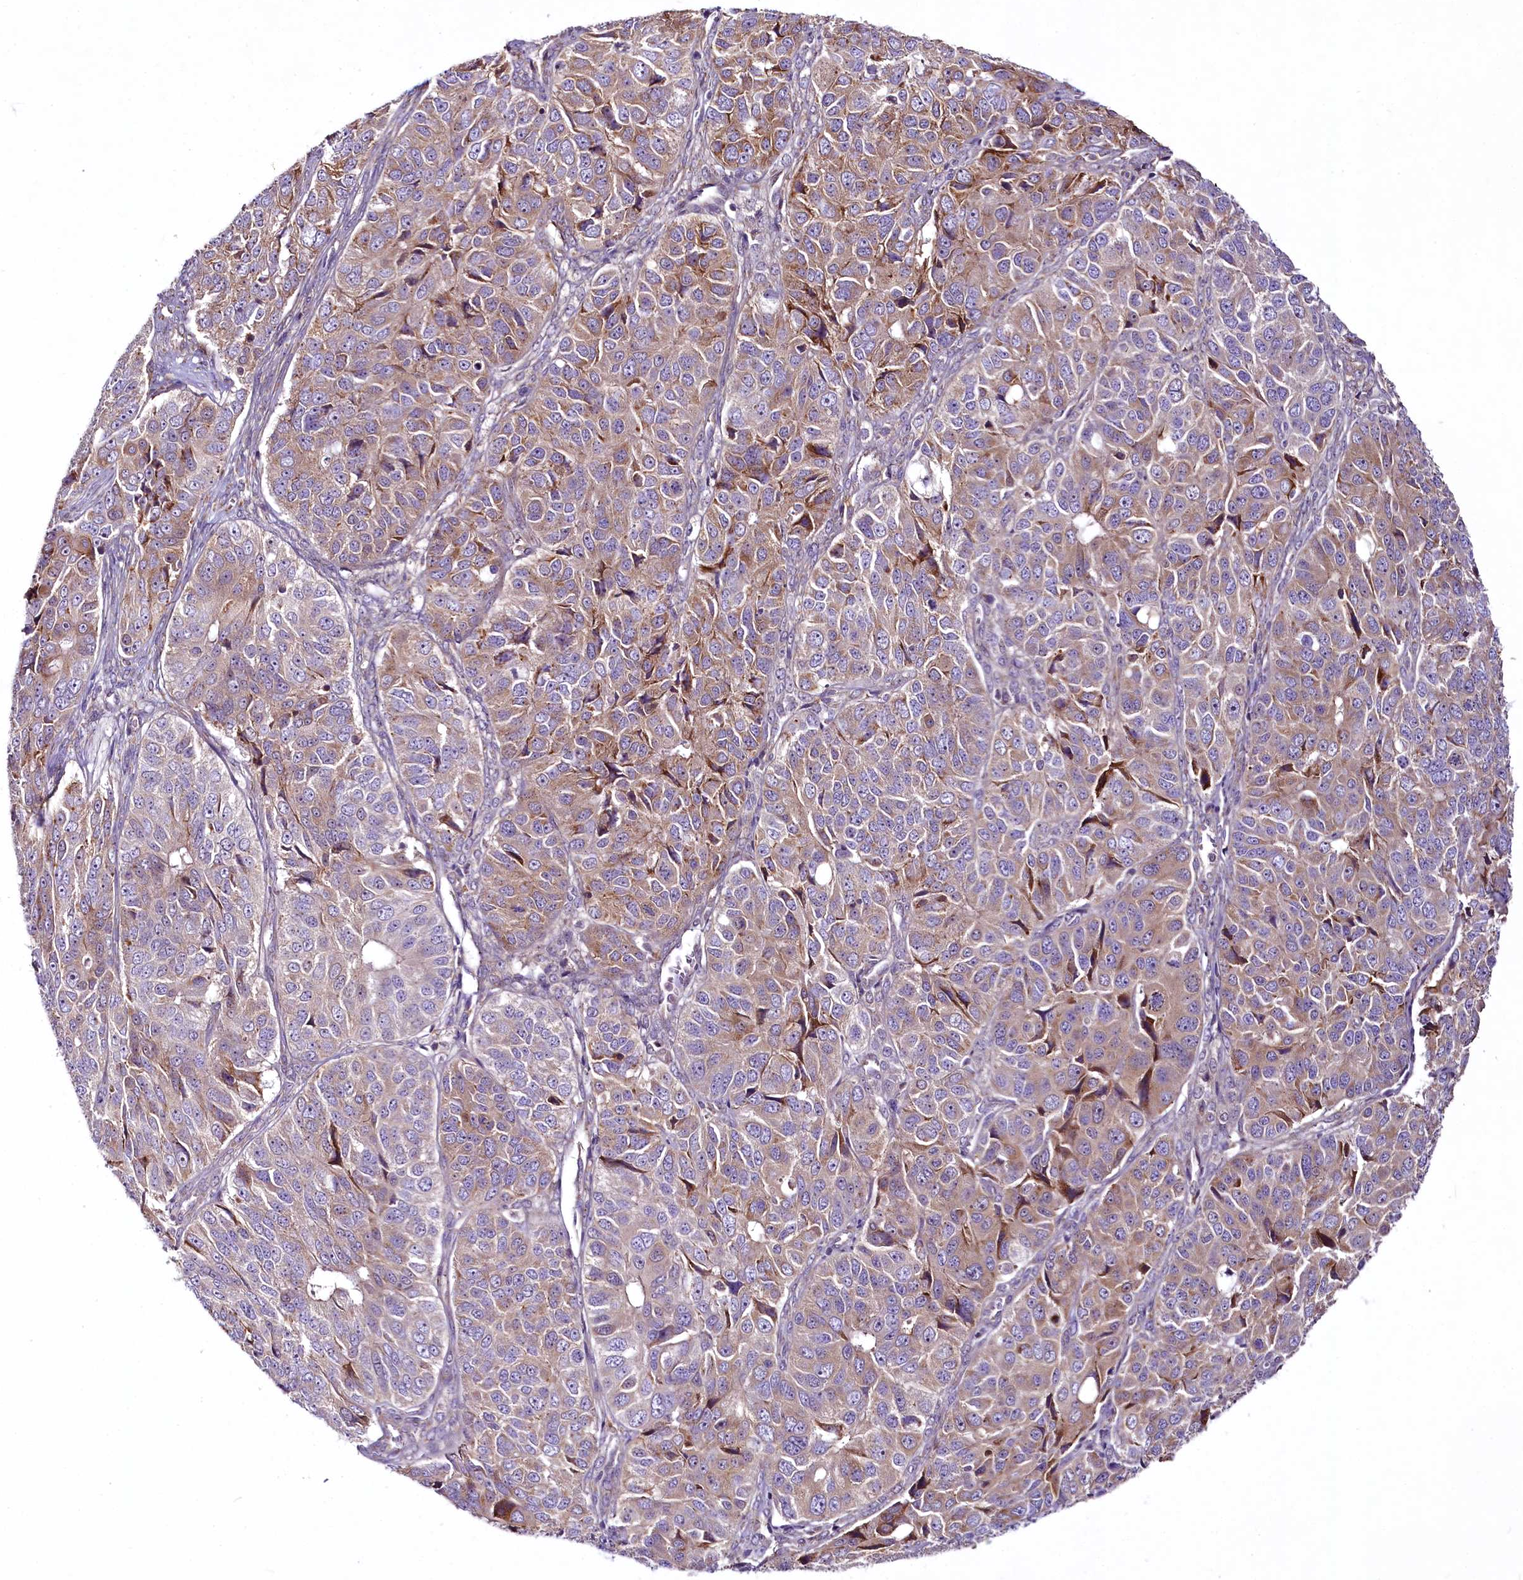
{"staining": {"intensity": "weak", "quantity": "25%-75%", "location": "cytoplasmic/membranous"}, "tissue": "ovarian cancer", "cell_type": "Tumor cells", "image_type": "cancer", "snomed": [{"axis": "morphology", "description": "Carcinoma, endometroid"}, {"axis": "topography", "description": "Ovary"}], "caption": "Brown immunohistochemical staining in endometroid carcinoma (ovarian) demonstrates weak cytoplasmic/membranous positivity in about 25%-75% of tumor cells.", "gene": "RSBN1", "patient": {"sex": "female", "age": 51}}